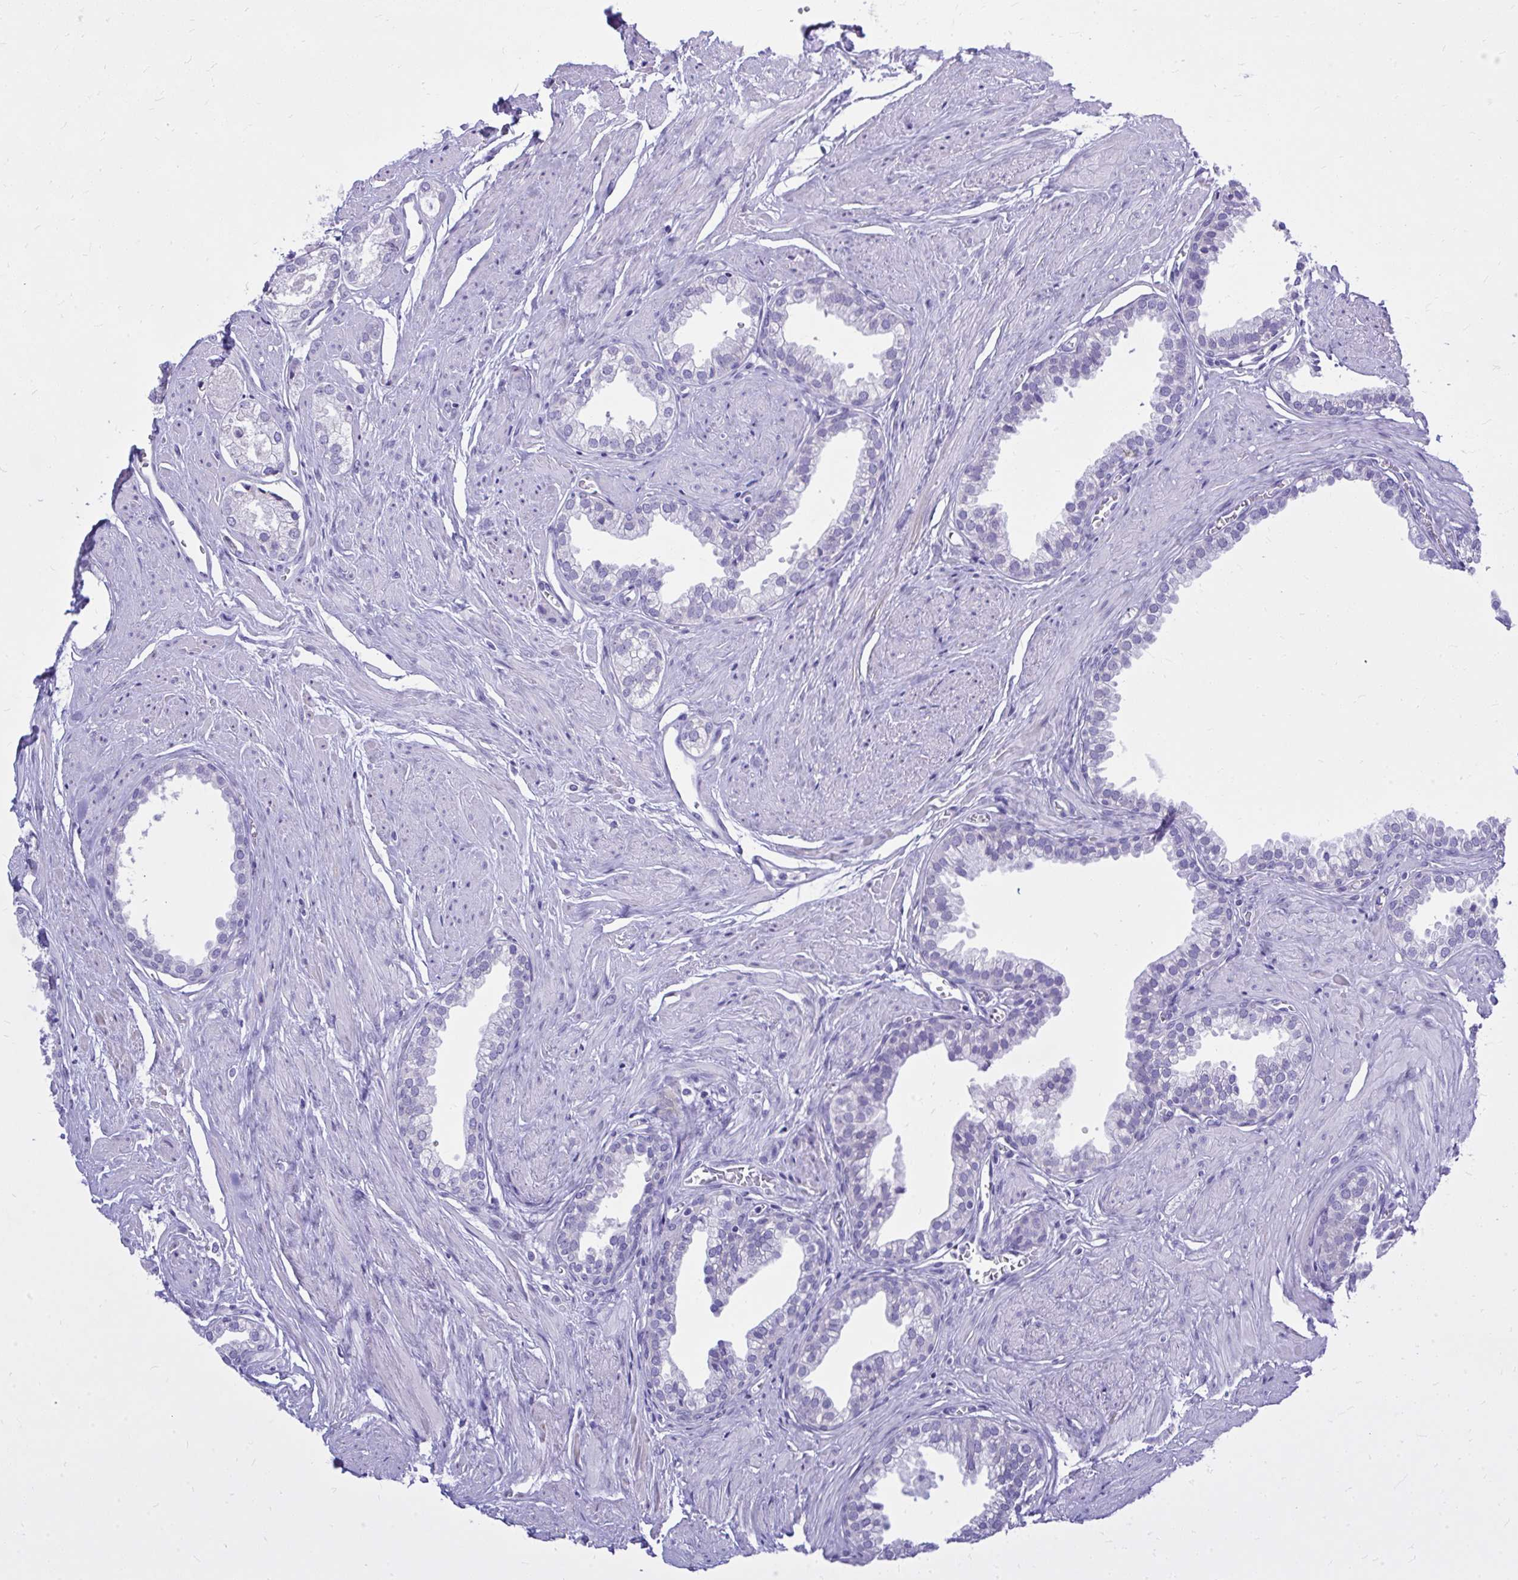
{"staining": {"intensity": "negative", "quantity": "none", "location": "none"}, "tissue": "prostate", "cell_type": "Glandular cells", "image_type": "normal", "snomed": [{"axis": "morphology", "description": "Normal tissue, NOS"}, {"axis": "topography", "description": "Prostate"}, {"axis": "topography", "description": "Peripheral nerve tissue"}], "caption": "This is an immunohistochemistry (IHC) photomicrograph of benign prostate. There is no expression in glandular cells.", "gene": "BCL6B", "patient": {"sex": "male", "age": 55}}